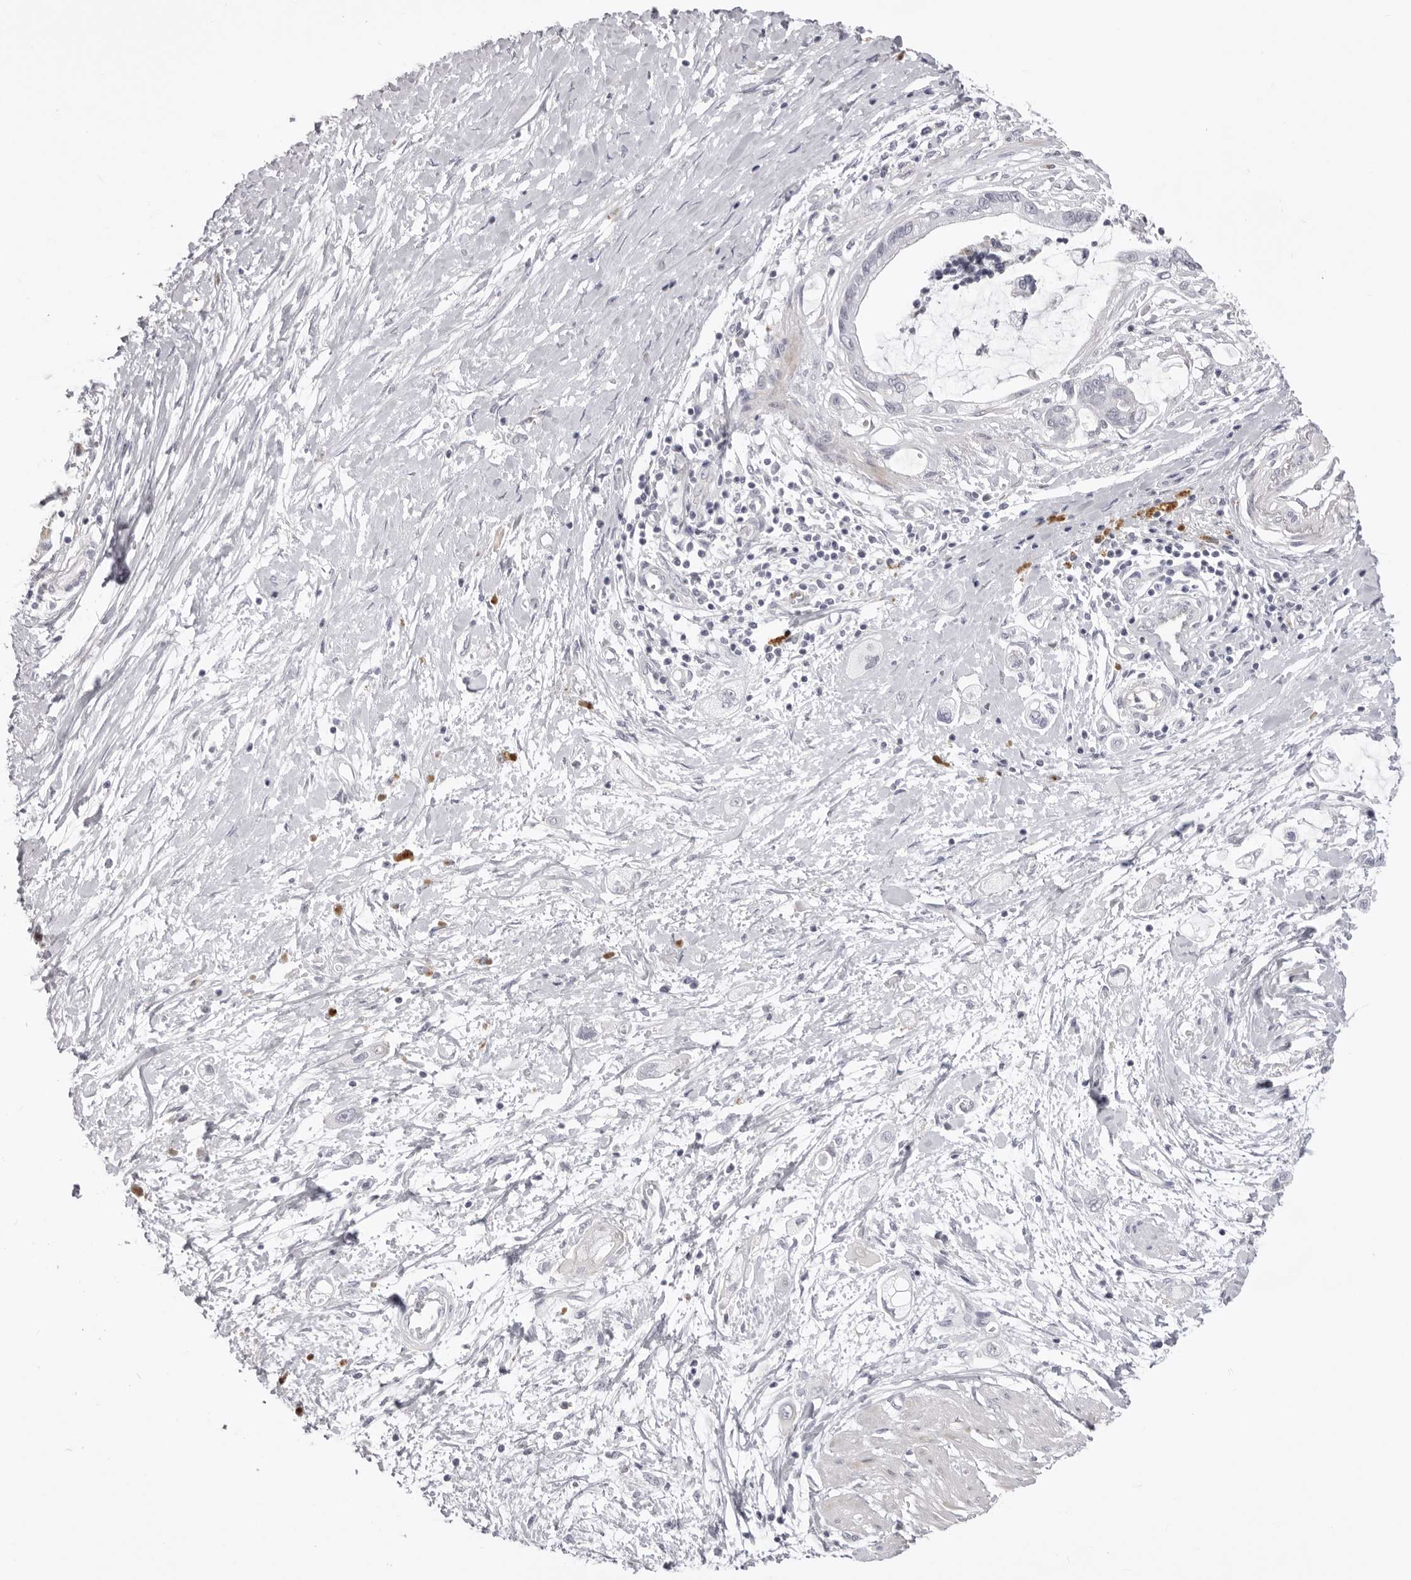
{"staining": {"intensity": "negative", "quantity": "none", "location": "none"}, "tissue": "pancreatic cancer", "cell_type": "Tumor cells", "image_type": "cancer", "snomed": [{"axis": "morphology", "description": "Adenocarcinoma, NOS"}, {"axis": "topography", "description": "Pancreas"}], "caption": "Immunohistochemical staining of human pancreatic cancer exhibits no significant positivity in tumor cells.", "gene": "SUGCT", "patient": {"sex": "male", "age": 59}}